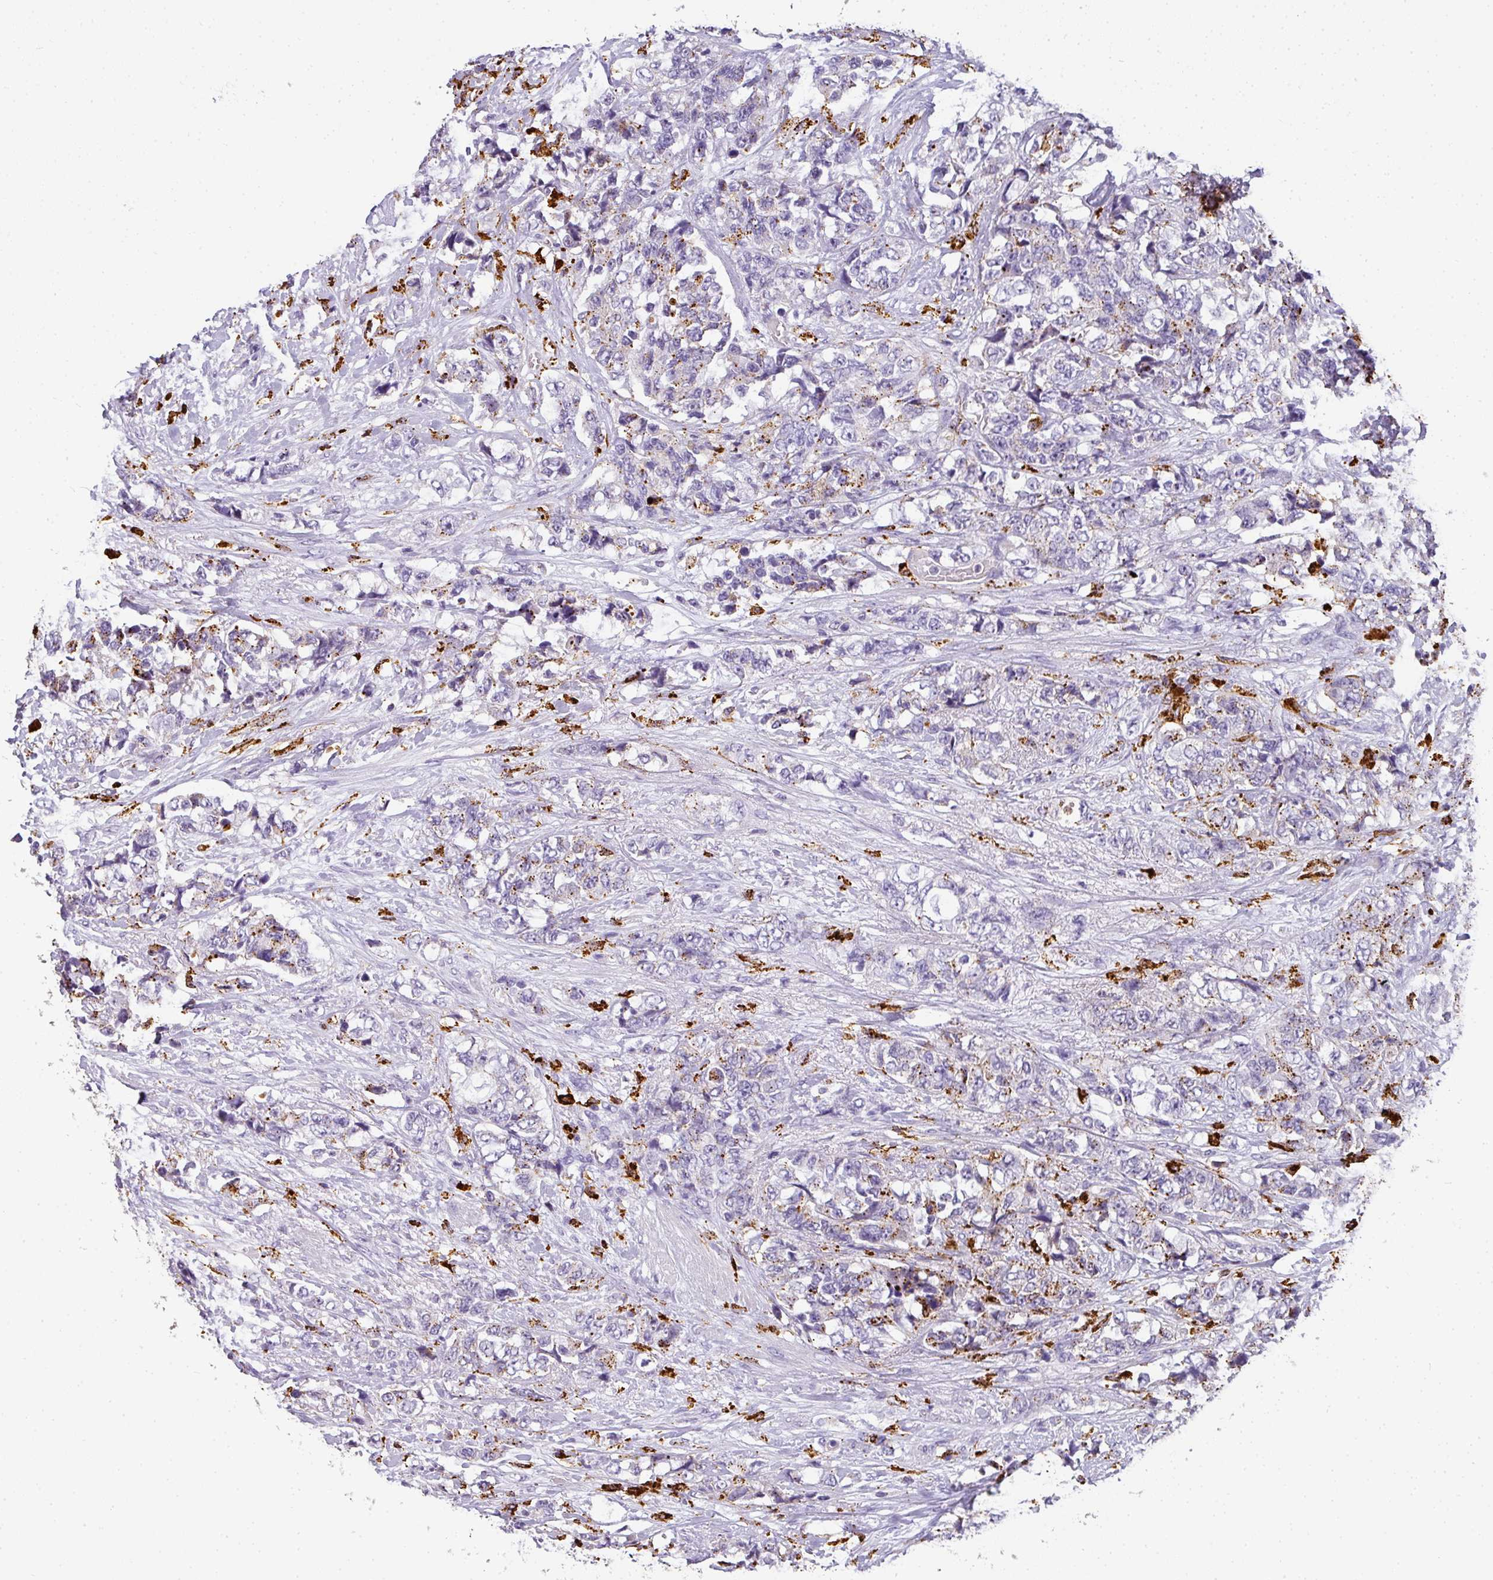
{"staining": {"intensity": "moderate", "quantity": "<25%", "location": "cytoplasmic/membranous"}, "tissue": "urothelial cancer", "cell_type": "Tumor cells", "image_type": "cancer", "snomed": [{"axis": "morphology", "description": "Urothelial carcinoma, High grade"}, {"axis": "topography", "description": "Urinary bladder"}], "caption": "An image showing moderate cytoplasmic/membranous expression in about <25% of tumor cells in urothelial cancer, as visualized by brown immunohistochemical staining.", "gene": "MMACHC", "patient": {"sex": "female", "age": 78}}